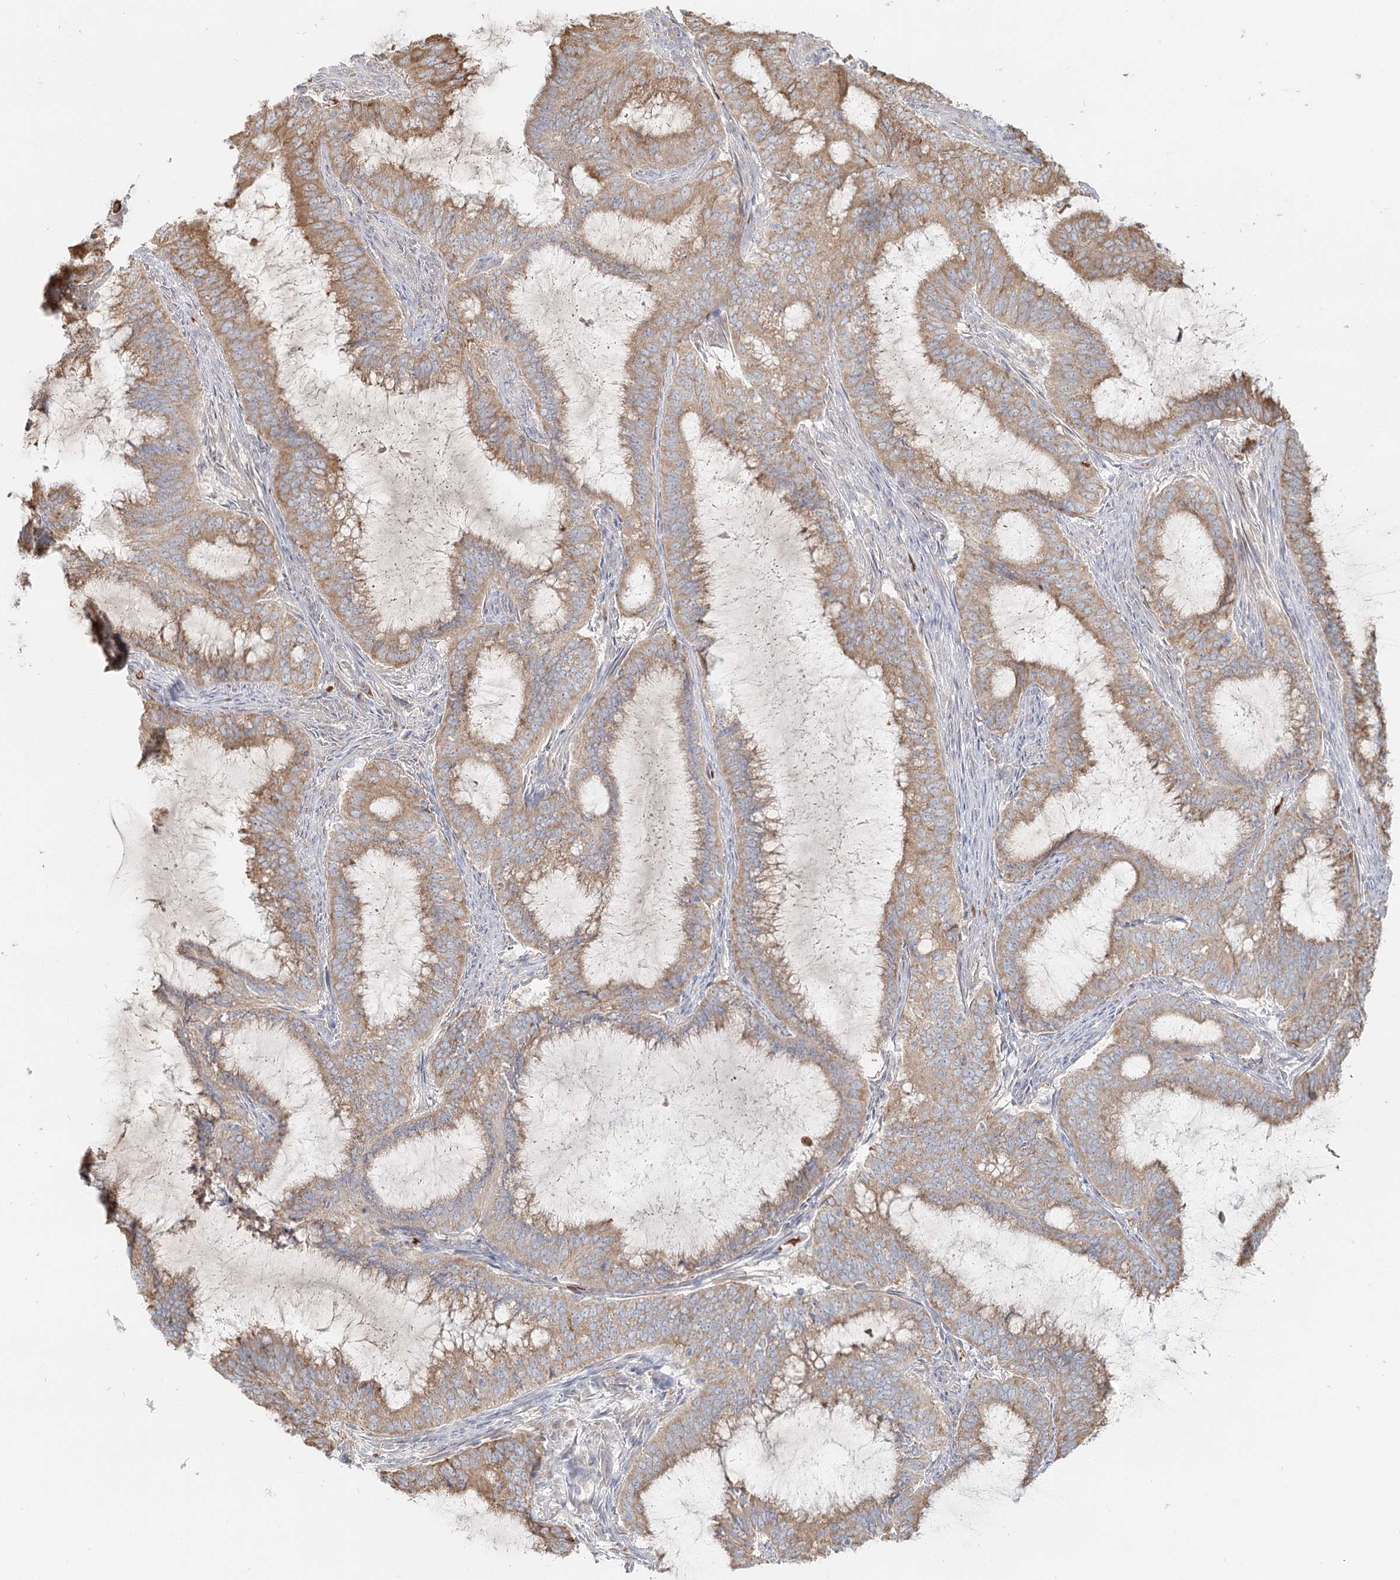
{"staining": {"intensity": "moderate", "quantity": "25%-75%", "location": "cytoplasmic/membranous"}, "tissue": "endometrial cancer", "cell_type": "Tumor cells", "image_type": "cancer", "snomed": [{"axis": "morphology", "description": "Adenocarcinoma, NOS"}, {"axis": "topography", "description": "Endometrium"}], "caption": "Protein staining of endometrial cancer (adenocarcinoma) tissue reveals moderate cytoplasmic/membranous staining in approximately 25%-75% of tumor cells.", "gene": "ANKRD16", "patient": {"sex": "female", "age": 51}}